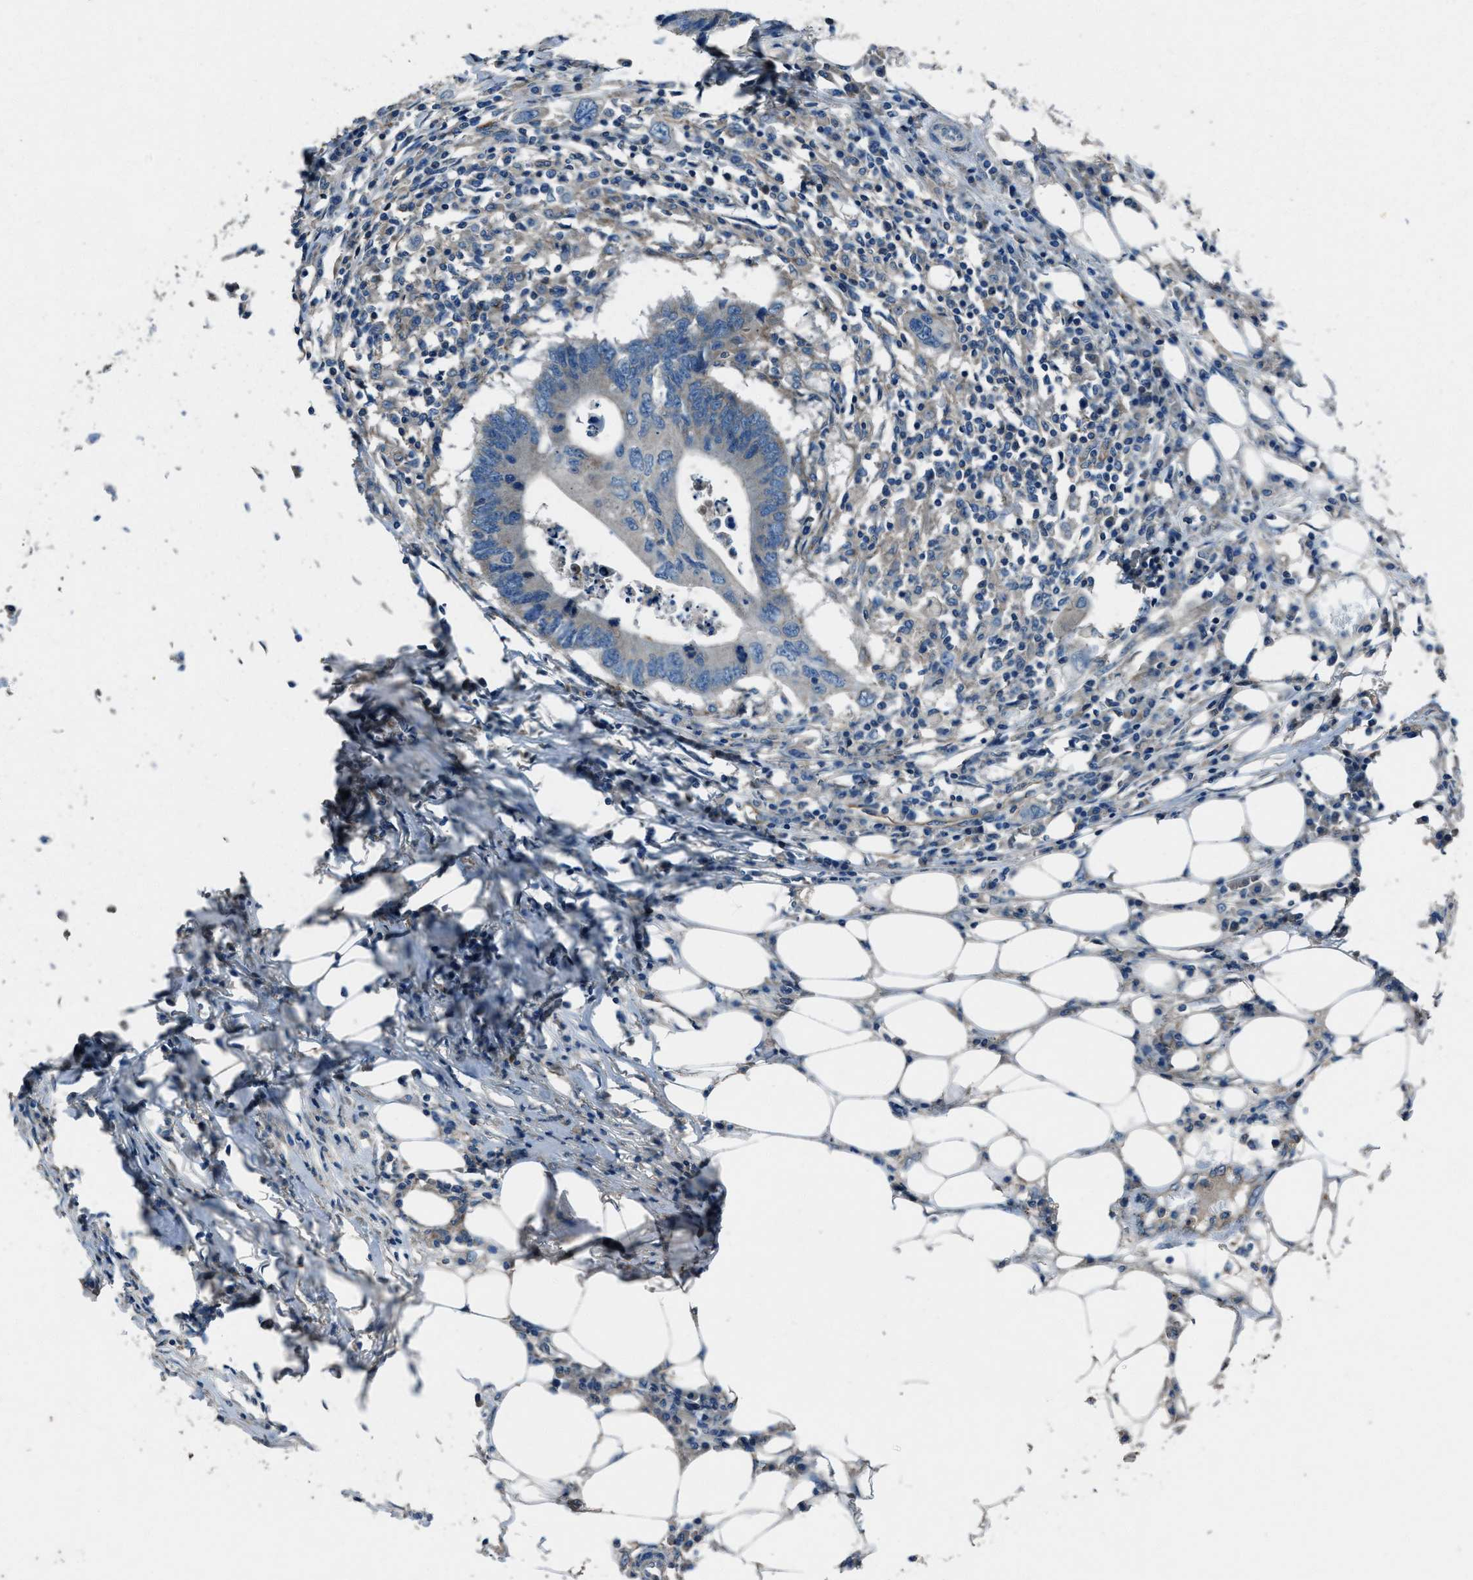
{"staining": {"intensity": "negative", "quantity": "none", "location": "none"}, "tissue": "colorectal cancer", "cell_type": "Tumor cells", "image_type": "cancer", "snomed": [{"axis": "morphology", "description": "Adenocarcinoma, NOS"}, {"axis": "topography", "description": "Colon"}], "caption": "There is no significant expression in tumor cells of colorectal cancer.", "gene": "SVIL", "patient": {"sex": "male", "age": 71}}